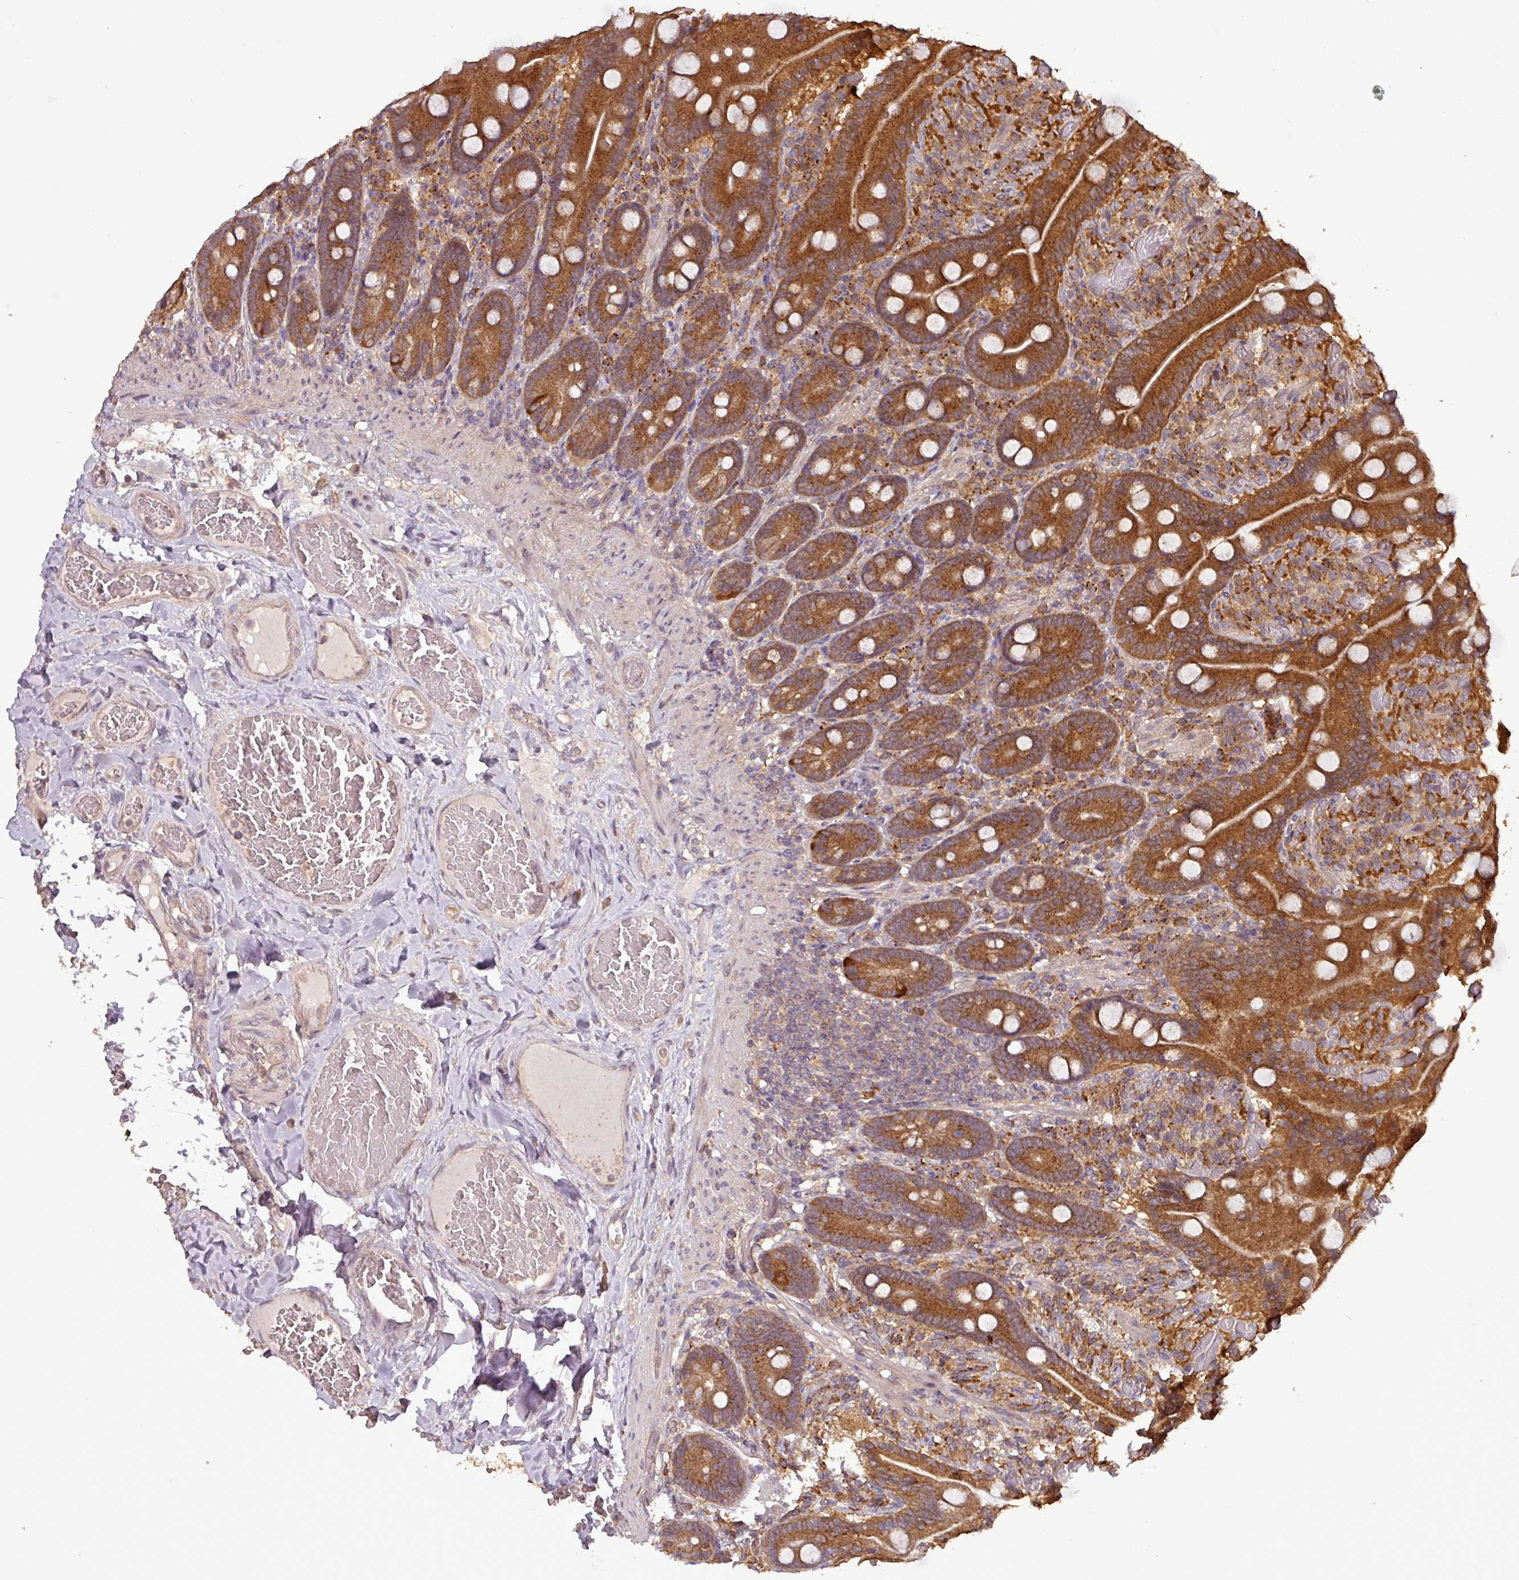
{"staining": {"intensity": "moderate", "quantity": ">75%", "location": "cytoplasmic/membranous"}, "tissue": "duodenum", "cell_type": "Glandular cells", "image_type": "normal", "snomed": [{"axis": "morphology", "description": "Normal tissue, NOS"}, {"axis": "topography", "description": "Duodenum"}], "caption": "Benign duodenum was stained to show a protein in brown. There is medium levels of moderate cytoplasmic/membranous expression in about >75% of glandular cells. (brown staining indicates protein expression, while blue staining denotes nuclei).", "gene": "NT5C3A", "patient": {"sex": "female", "age": 62}}